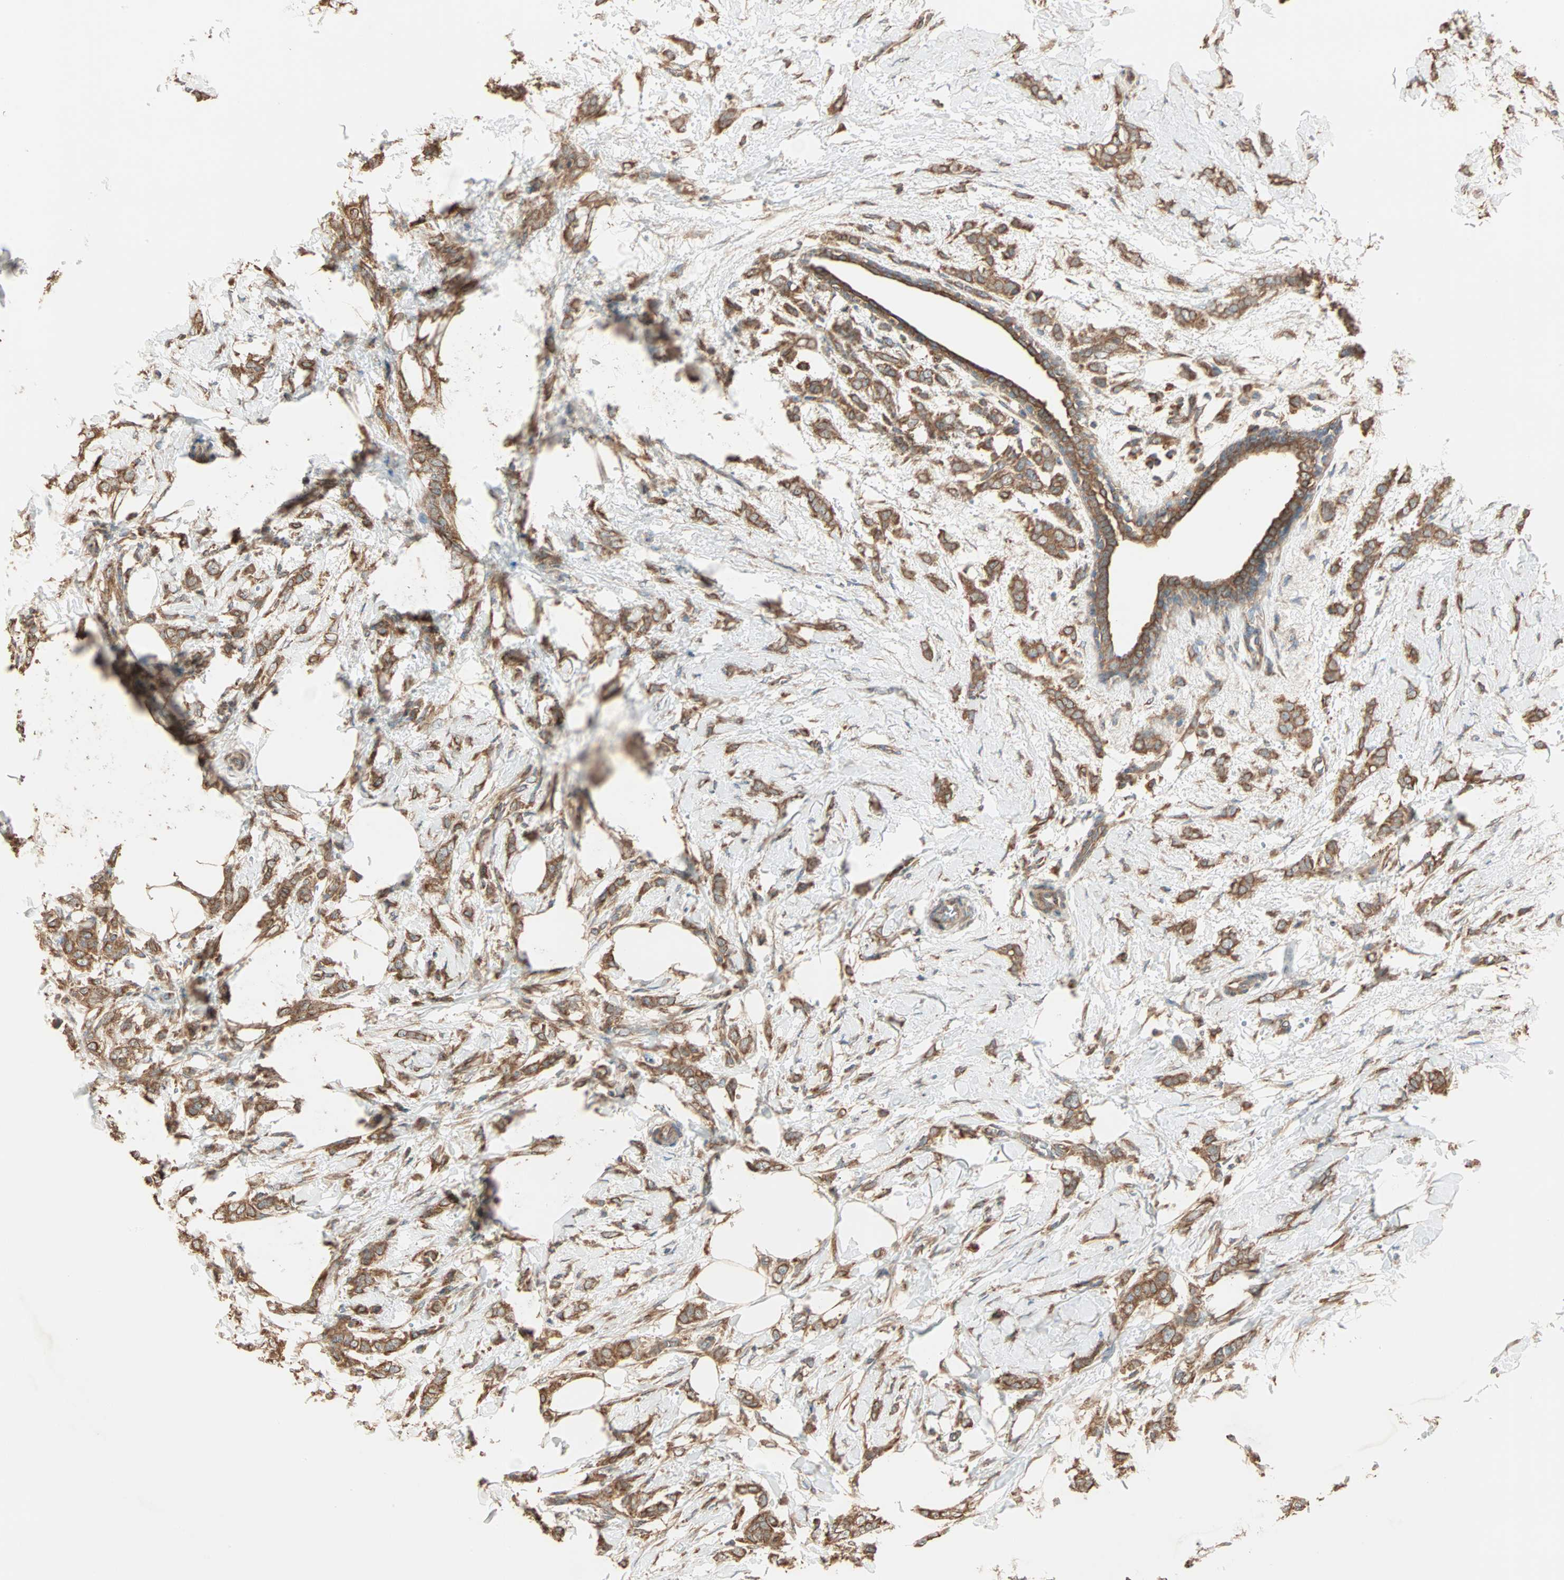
{"staining": {"intensity": "strong", "quantity": ">75%", "location": "cytoplasmic/membranous"}, "tissue": "breast cancer", "cell_type": "Tumor cells", "image_type": "cancer", "snomed": [{"axis": "morphology", "description": "Lobular carcinoma, in situ"}, {"axis": "morphology", "description": "Lobular carcinoma"}, {"axis": "topography", "description": "Breast"}], "caption": "Protein expression analysis of breast cancer demonstrates strong cytoplasmic/membranous expression in about >75% of tumor cells. The protein of interest is shown in brown color, while the nuclei are stained blue.", "gene": "EIF4G2", "patient": {"sex": "female", "age": 41}}